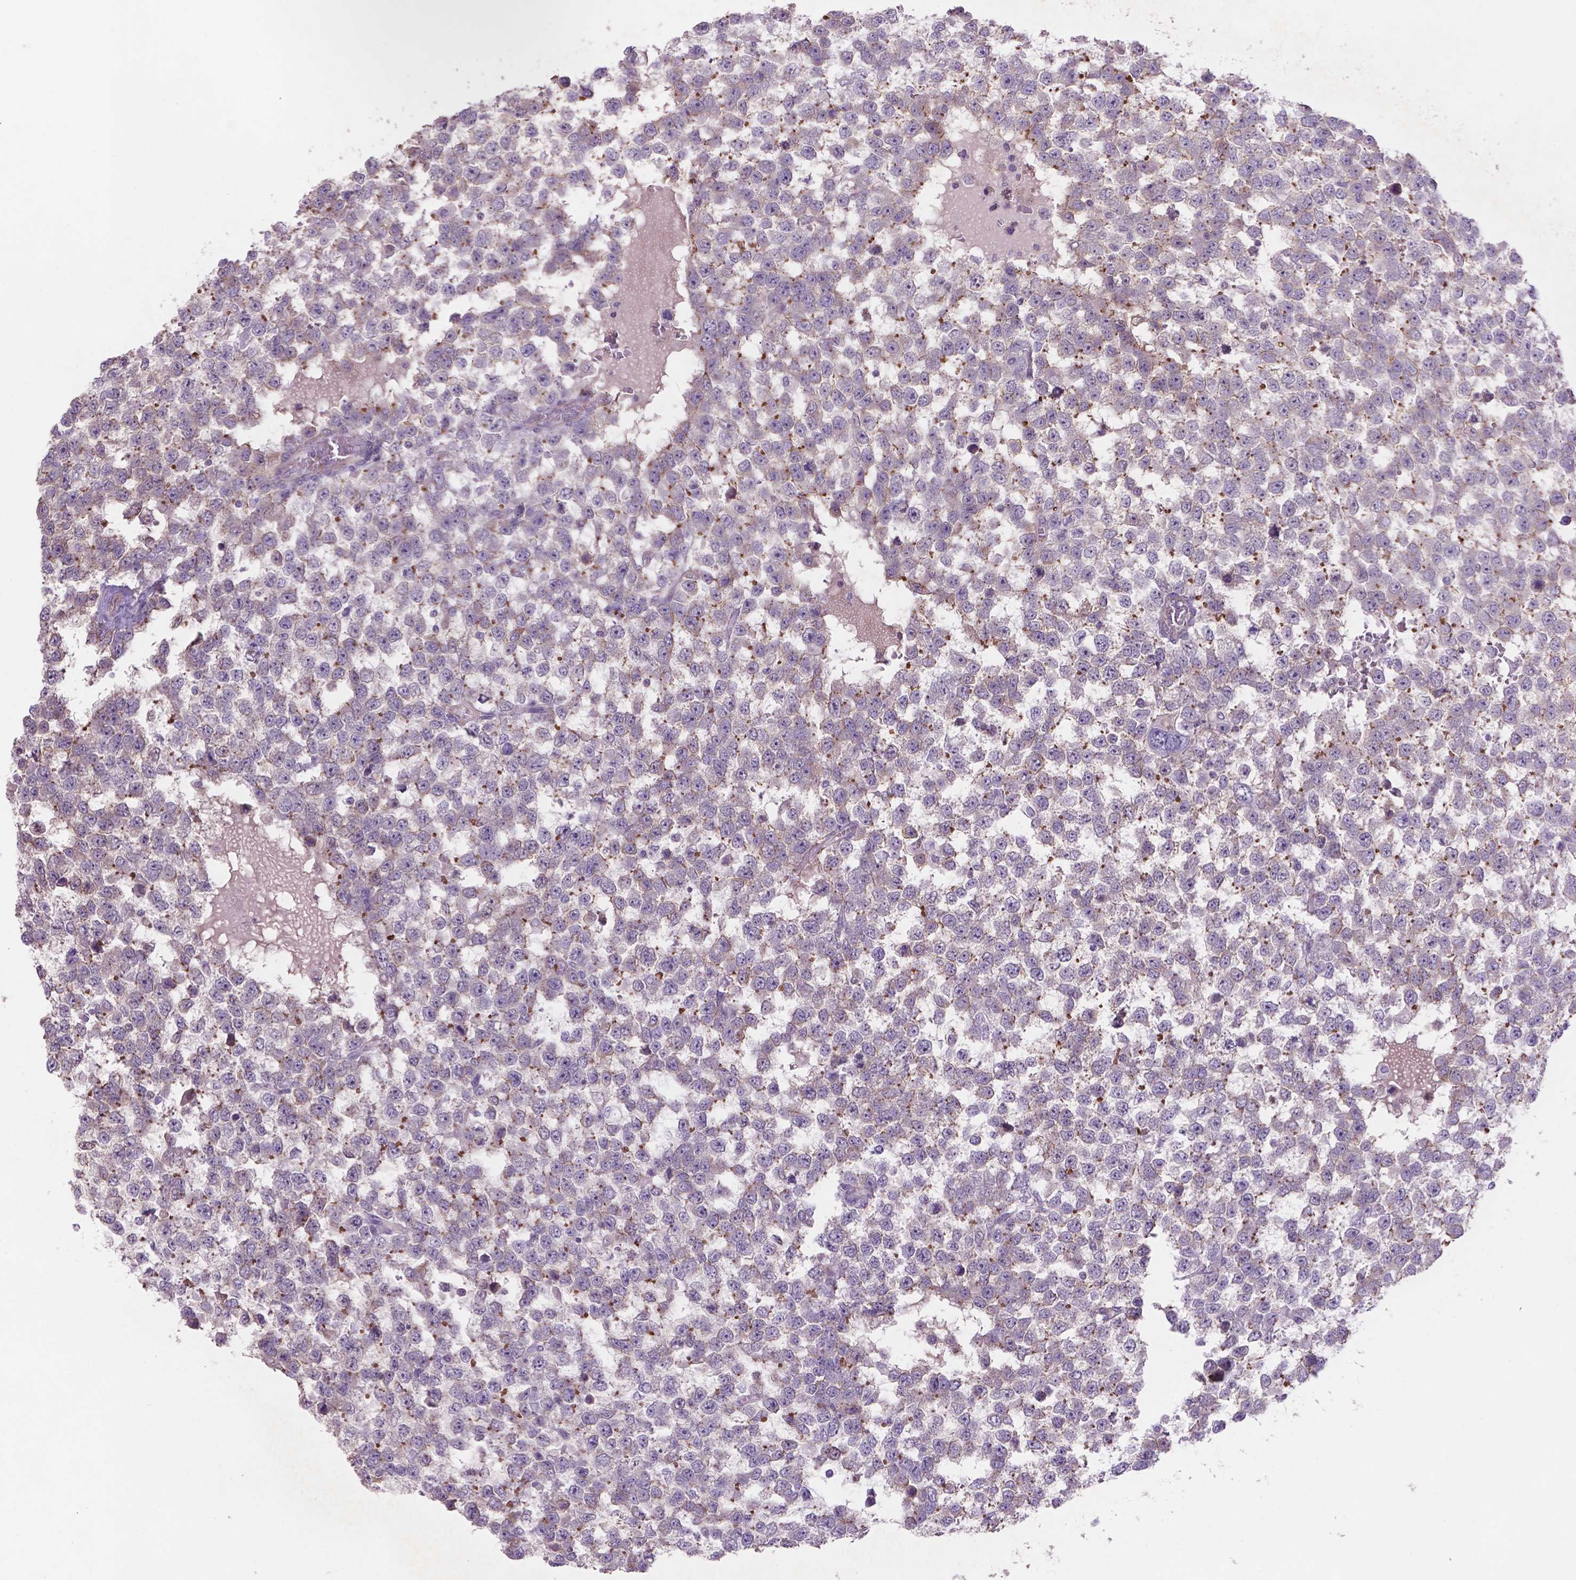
{"staining": {"intensity": "negative", "quantity": "none", "location": "none"}, "tissue": "testis cancer", "cell_type": "Tumor cells", "image_type": "cancer", "snomed": [{"axis": "morphology", "description": "Normal tissue, NOS"}, {"axis": "morphology", "description": "Seminoma, NOS"}, {"axis": "topography", "description": "Testis"}, {"axis": "topography", "description": "Epididymis"}], "caption": "High magnification brightfield microscopy of seminoma (testis) stained with DAB (3,3'-diaminobenzidine) (brown) and counterstained with hematoxylin (blue): tumor cells show no significant positivity. The staining was performed using DAB to visualize the protein expression in brown, while the nuclei were stained in blue with hematoxylin (Magnification: 20x).", "gene": "ARL5C", "patient": {"sex": "male", "age": 34}}